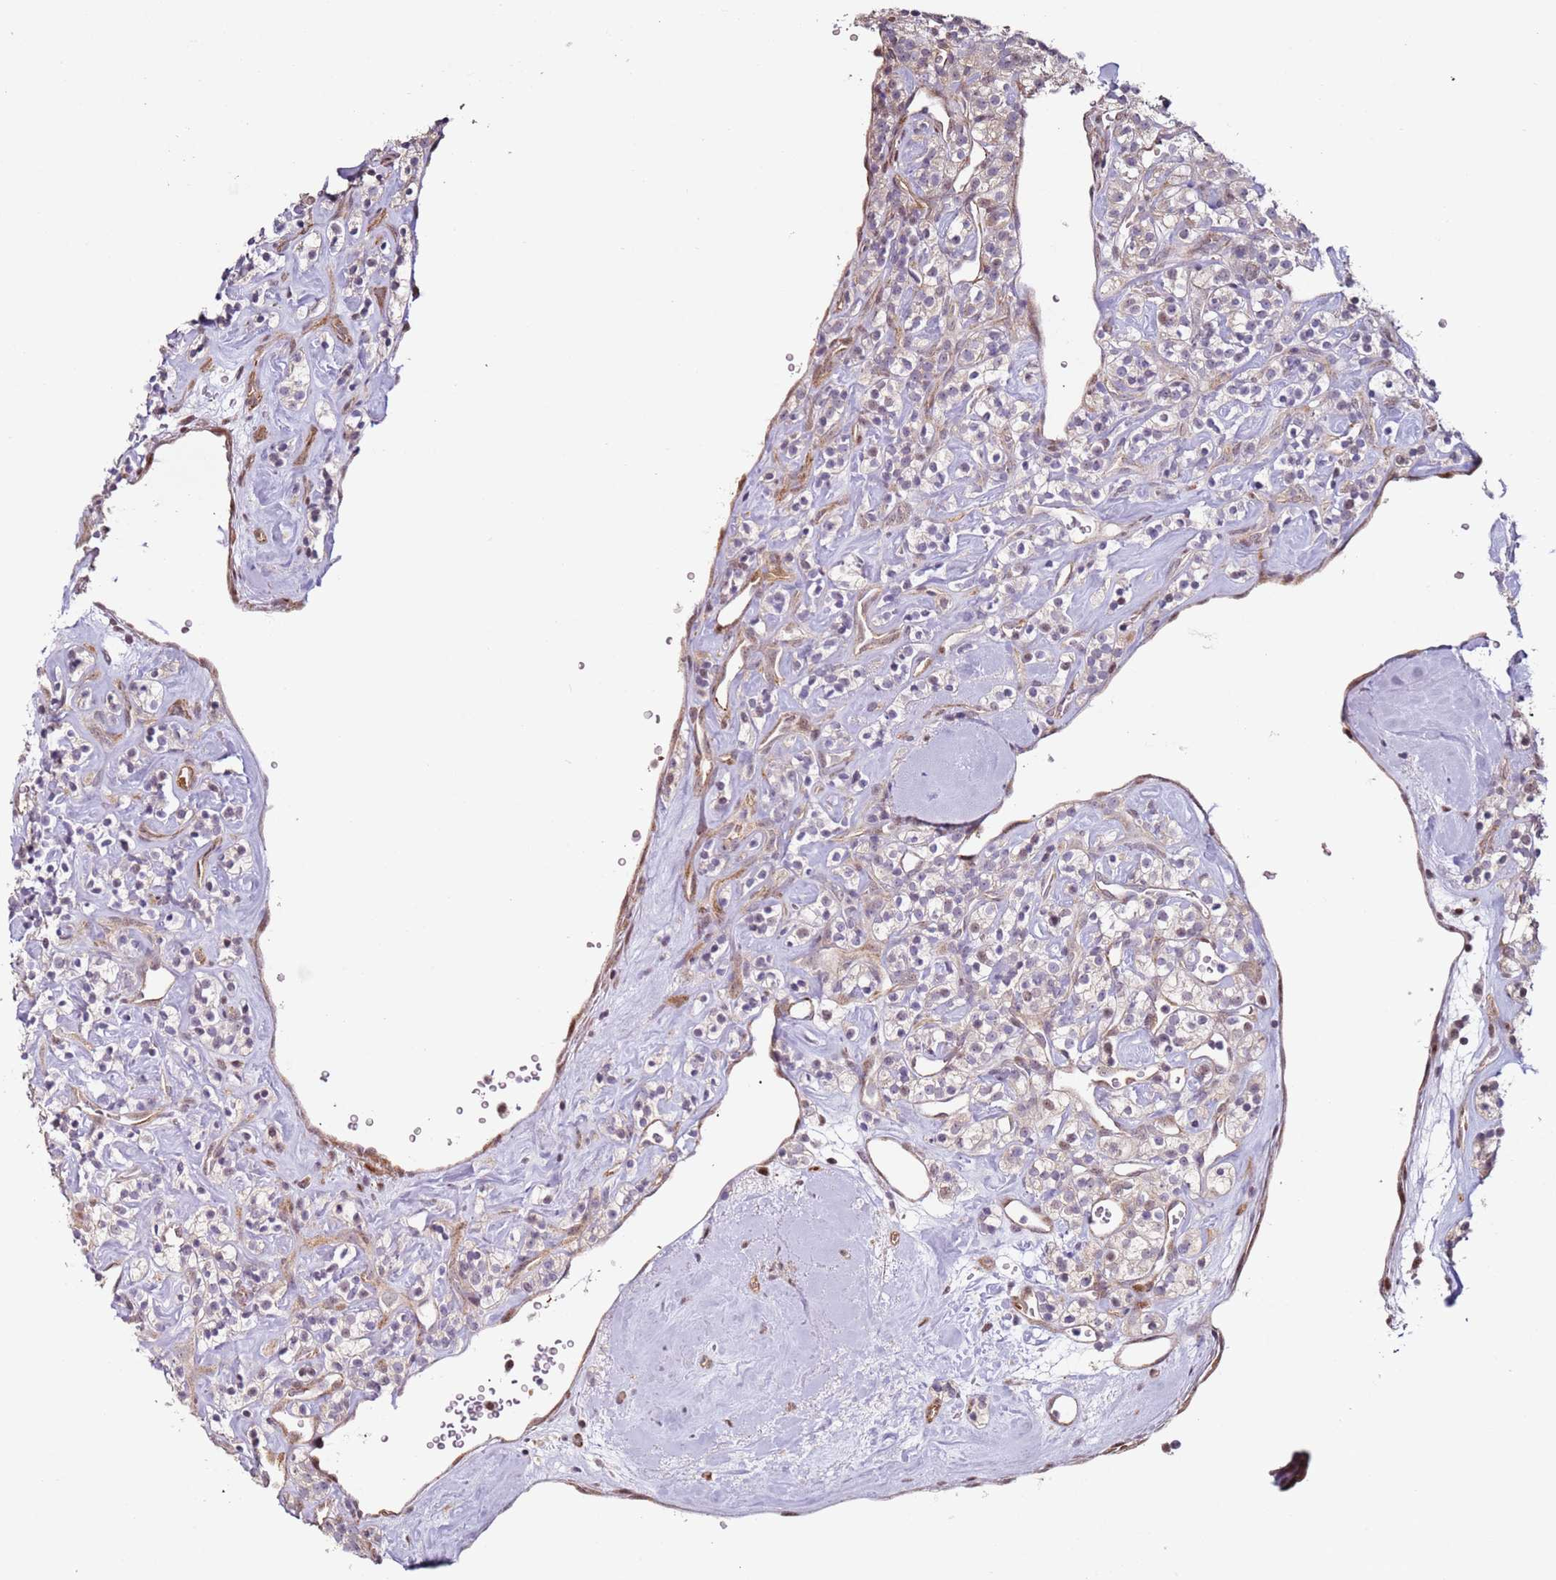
{"staining": {"intensity": "negative", "quantity": "none", "location": "none"}, "tissue": "renal cancer", "cell_type": "Tumor cells", "image_type": "cancer", "snomed": [{"axis": "morphology", "description": "Adenocarcinoma, NOS"}, {"axis": "topography", "description": "Kidney"}], "caption": "DAB (3,3'-diaminobenzidine) immunohistochemical staining of human adenocarcinoma (renal) demonstrates no significant positivity in tumor cells. (Brightfield microscopy of DAB (3,3'-diaminobenzidine) IHC at high magnification).", "gene": "PSMD4", "patient": {"sex": "male", "age": 77}}